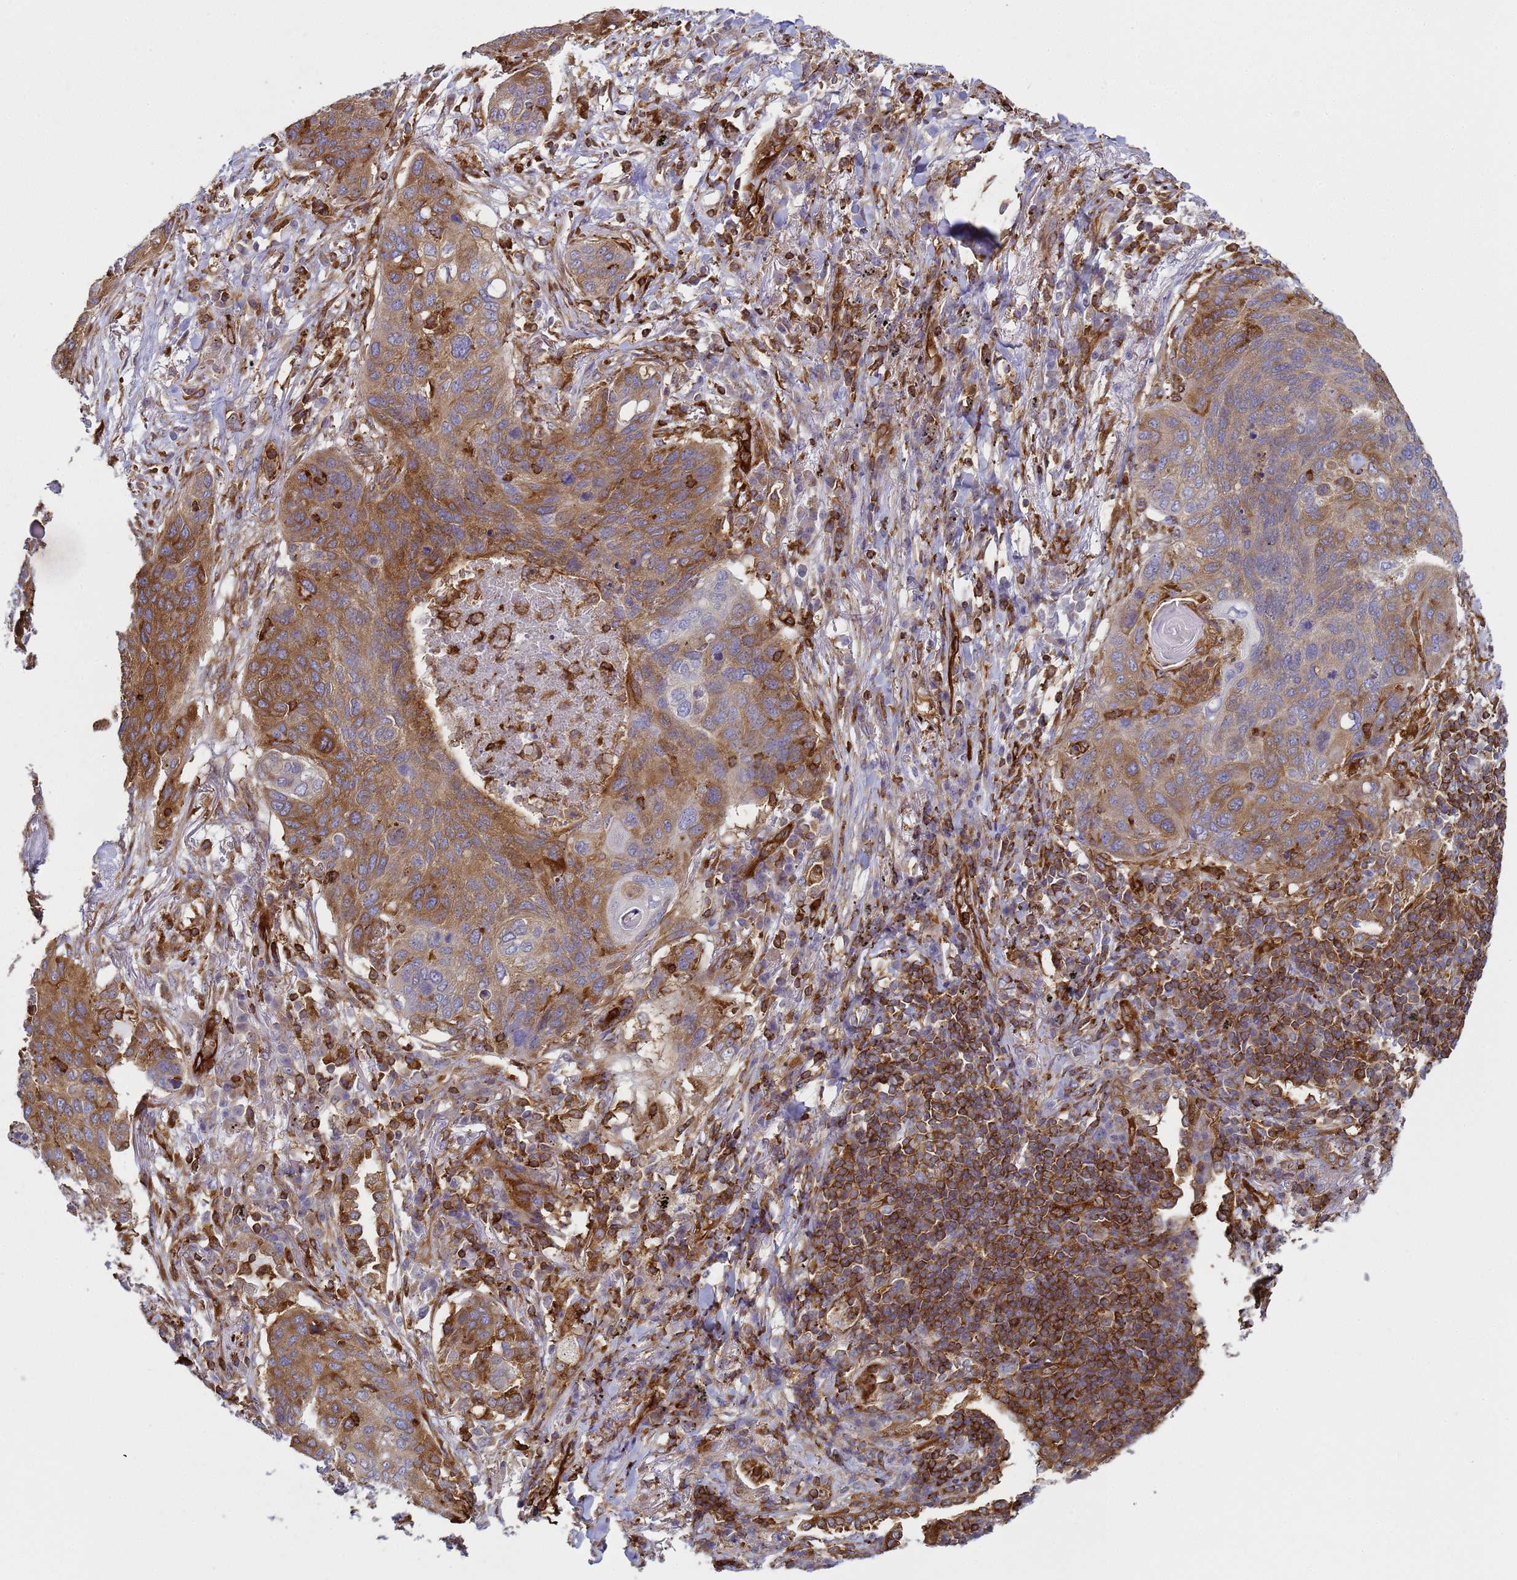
{"staining": {"intensity": "moderate", "quantity": ">75%", "location": "cytoplasmic/membranous"}, "tissue": "lung cancer", "cell_type": "Tumor cells", "image_type": "cancer", "snomed": [{"axis": "morphology", "description": "Squamous cell carcinoma, NOS"}, {"axis": "topography", "description": "Lung"}], "caption": "Immunohistochemical staining of lung squamous cell carcinoma shows medium levels of moderate cytoplasmic/membranous protein expression in approximately >75% of tumor cells.", "gene": "ZBTB8OS", "patient": {"sex": "female", "age": 63}}